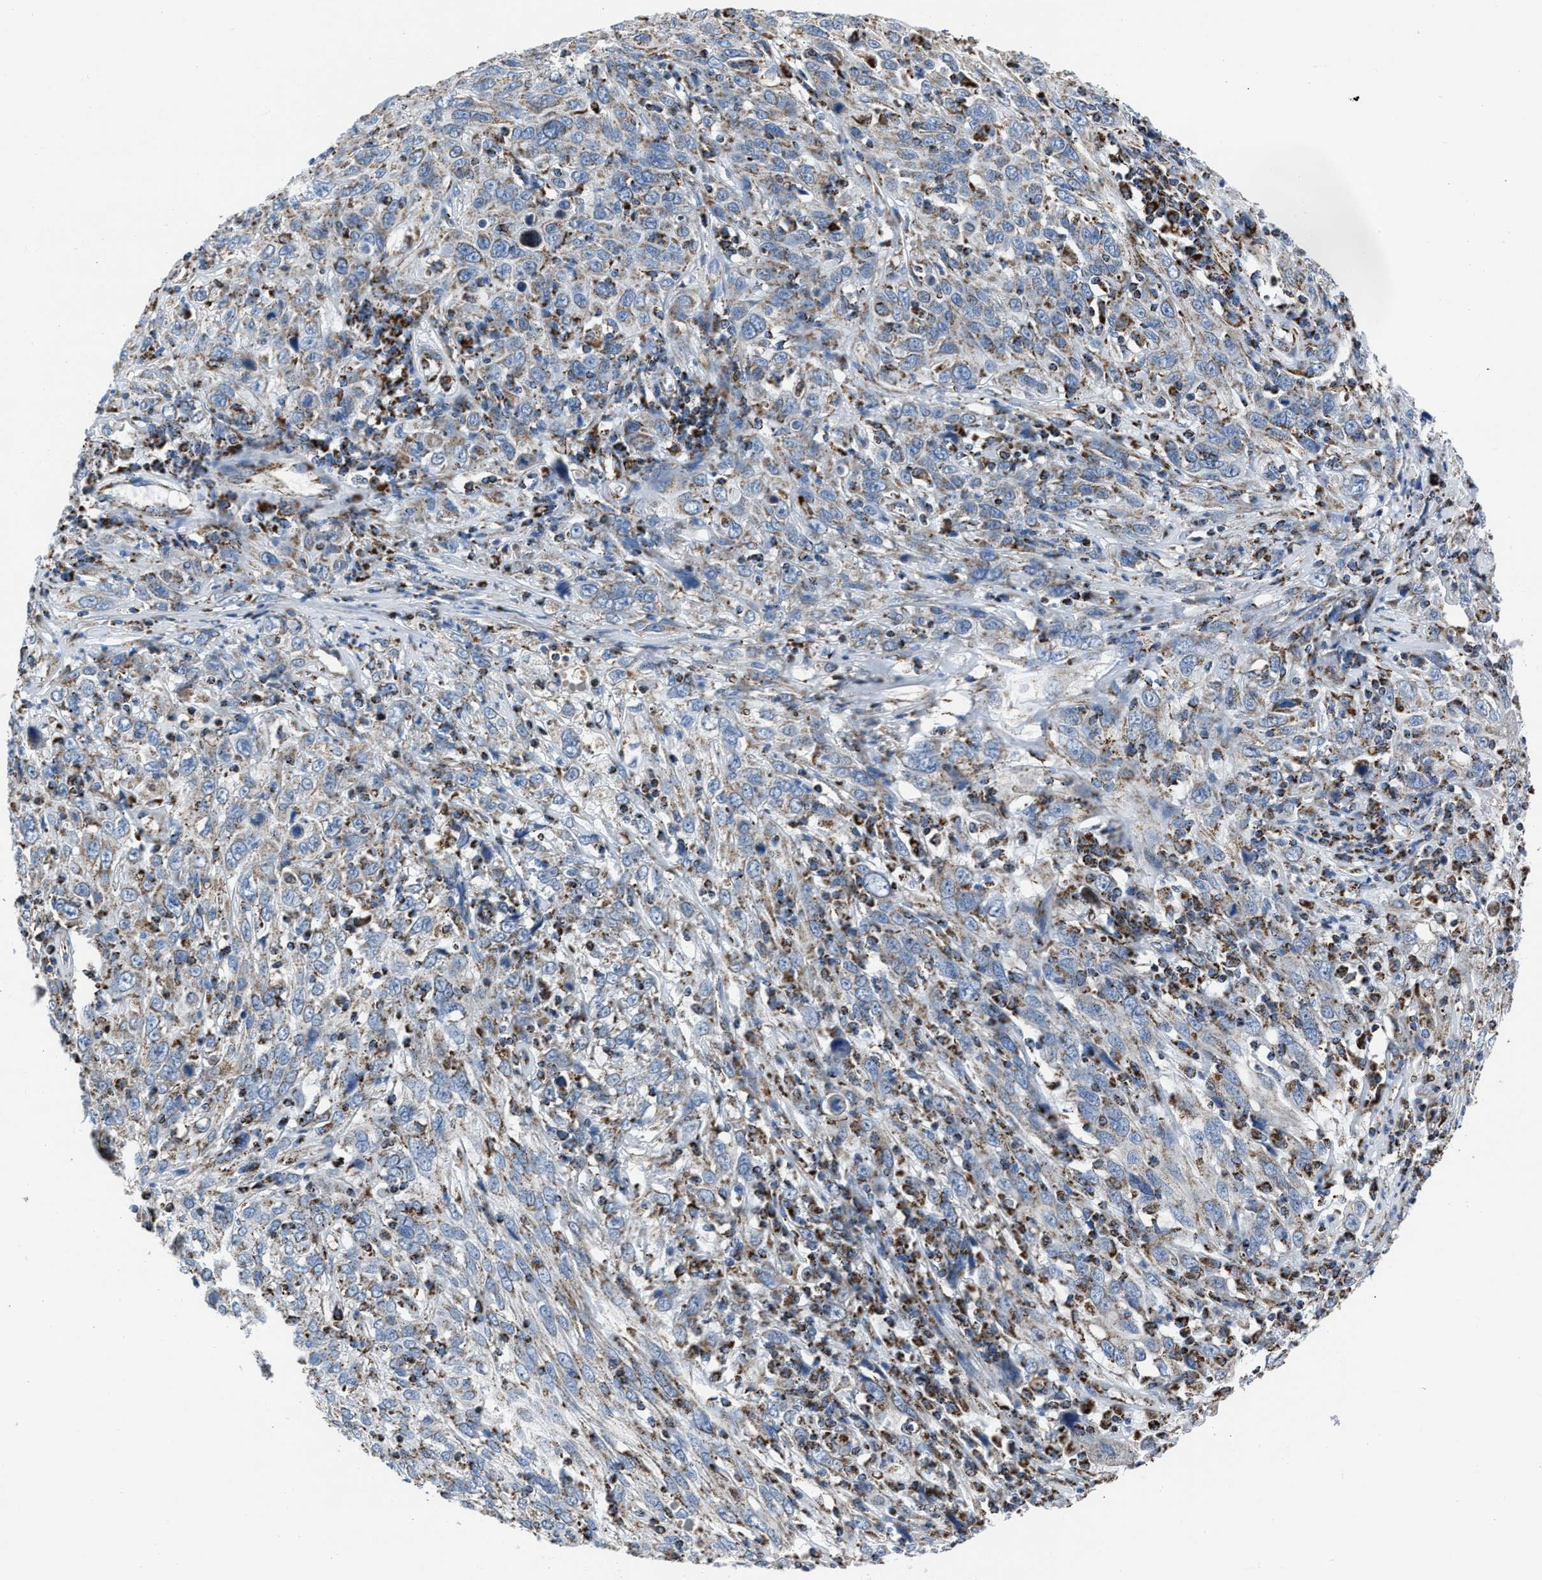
{"staining": {"intensity": "moderate", "quantity": "<25%", "location": "cytoplasmic/membranous"}, "tissue": "cervical cancer", "cell_type": "Tumor cells", "image_type": "cancer", "snomed": [{"axis": "morphology", "description": "Squamous cell carcinoma, NOS"}, {"axis": "topography", "description": "Cervix"}], "caption": "Immunohistochemical staining of cervical cancer (squamous cell carcinoma) shows moderate cytoplasmic/membranous protein expression in approximately <25% of tumor cells.", "gene": "NSD3", "patient": {"sex": "female", "age": 46}}